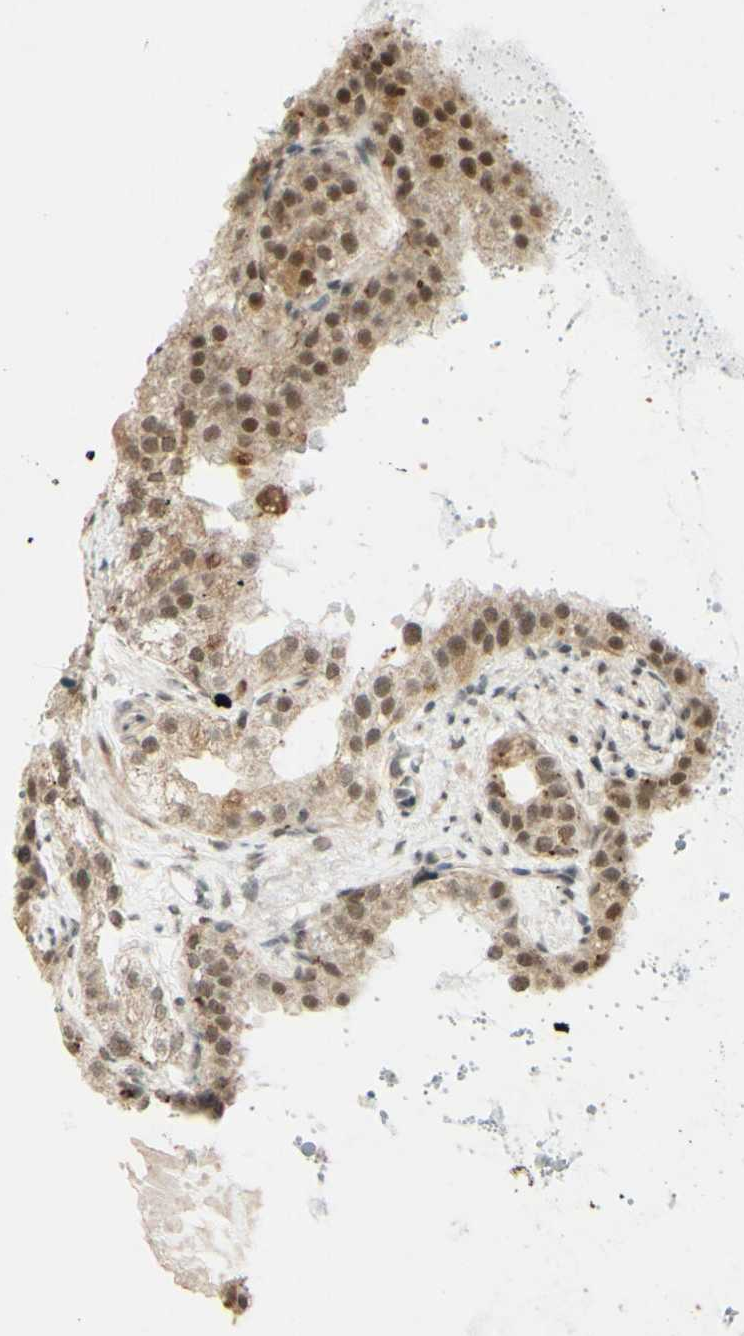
{"staining": {"intensity": "moderate", "quantity": ">75%", "location": "cytoplasmic/membranous,nuclear"}, "tissue": "seminal vesicle", "cell_type": "Glandular cells", "image_type": "normal", "snomed": [{"axis": "morphology", "description": "Normal tissue, NOS"}, {"axis": "topography", "description": "Seminal veicle"}], "caption": "An image showing moderate cytoplasmic/membranous,nuclear expression in about >75% of glandular cells in unremarkable seminal vesicle, as visualized by brown immunohistochemical staining.", "gene": "SMARCB1", "patient": {"sex": "male", "age": 68}}